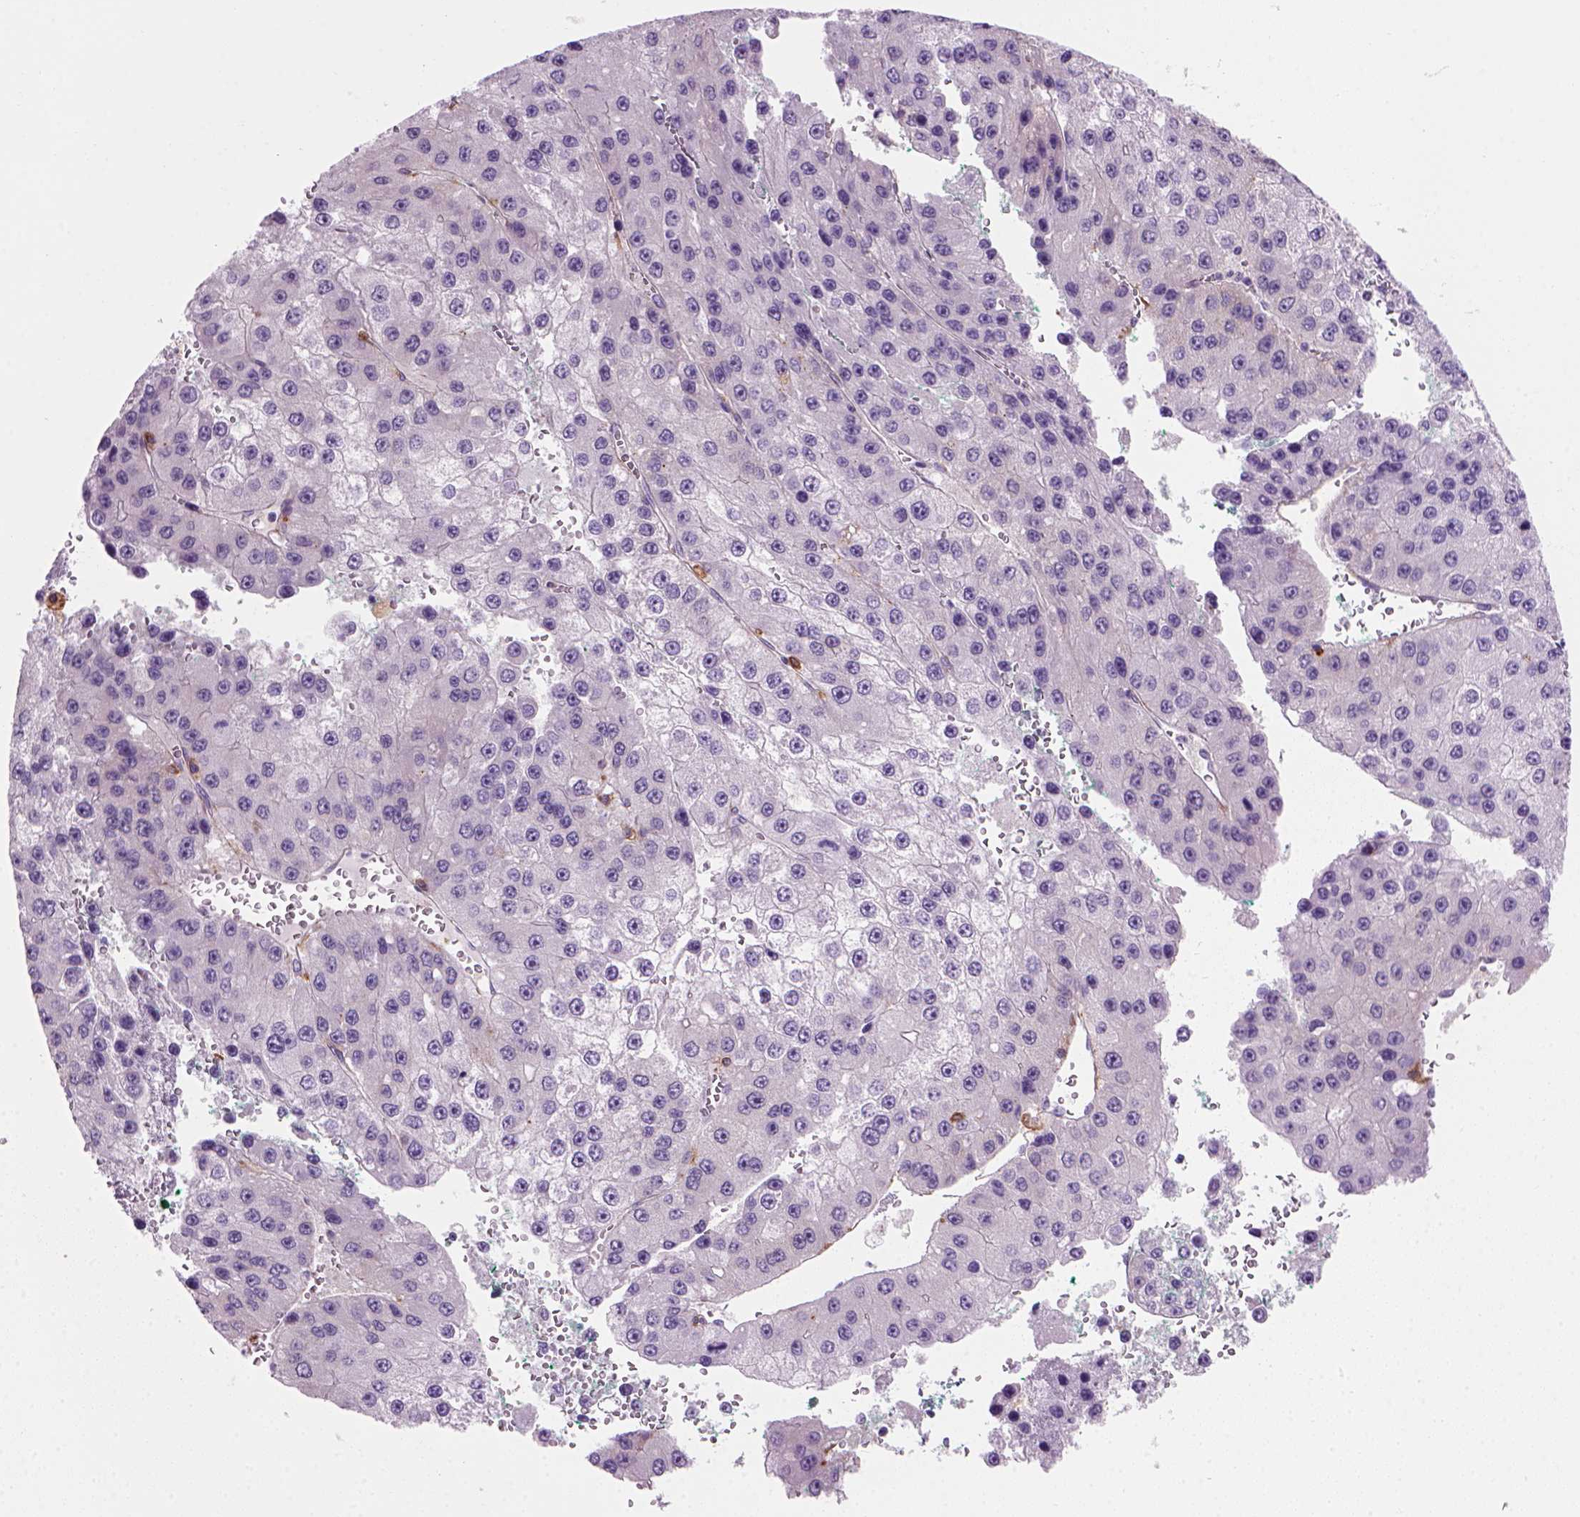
{"staining": {"intensity": "negative", "quantity": "none", "location": "none"}, "tissue": "liver cancer", "cell_type": "Tumor cells", "image_type": "cancer", "snomed": [{"axis": "morphology", "description": "Carcinoma, Hepatocellular, NOS"}, {"axis": "topography", "description": "Liver"}], "caption": "Immunohistochemical staining of liver hepatocellular carcinoma demonstrates no significant positivity in tumor cells.", "gene": "MARCKS", "patient": {"sex": "female", "age": 73}}